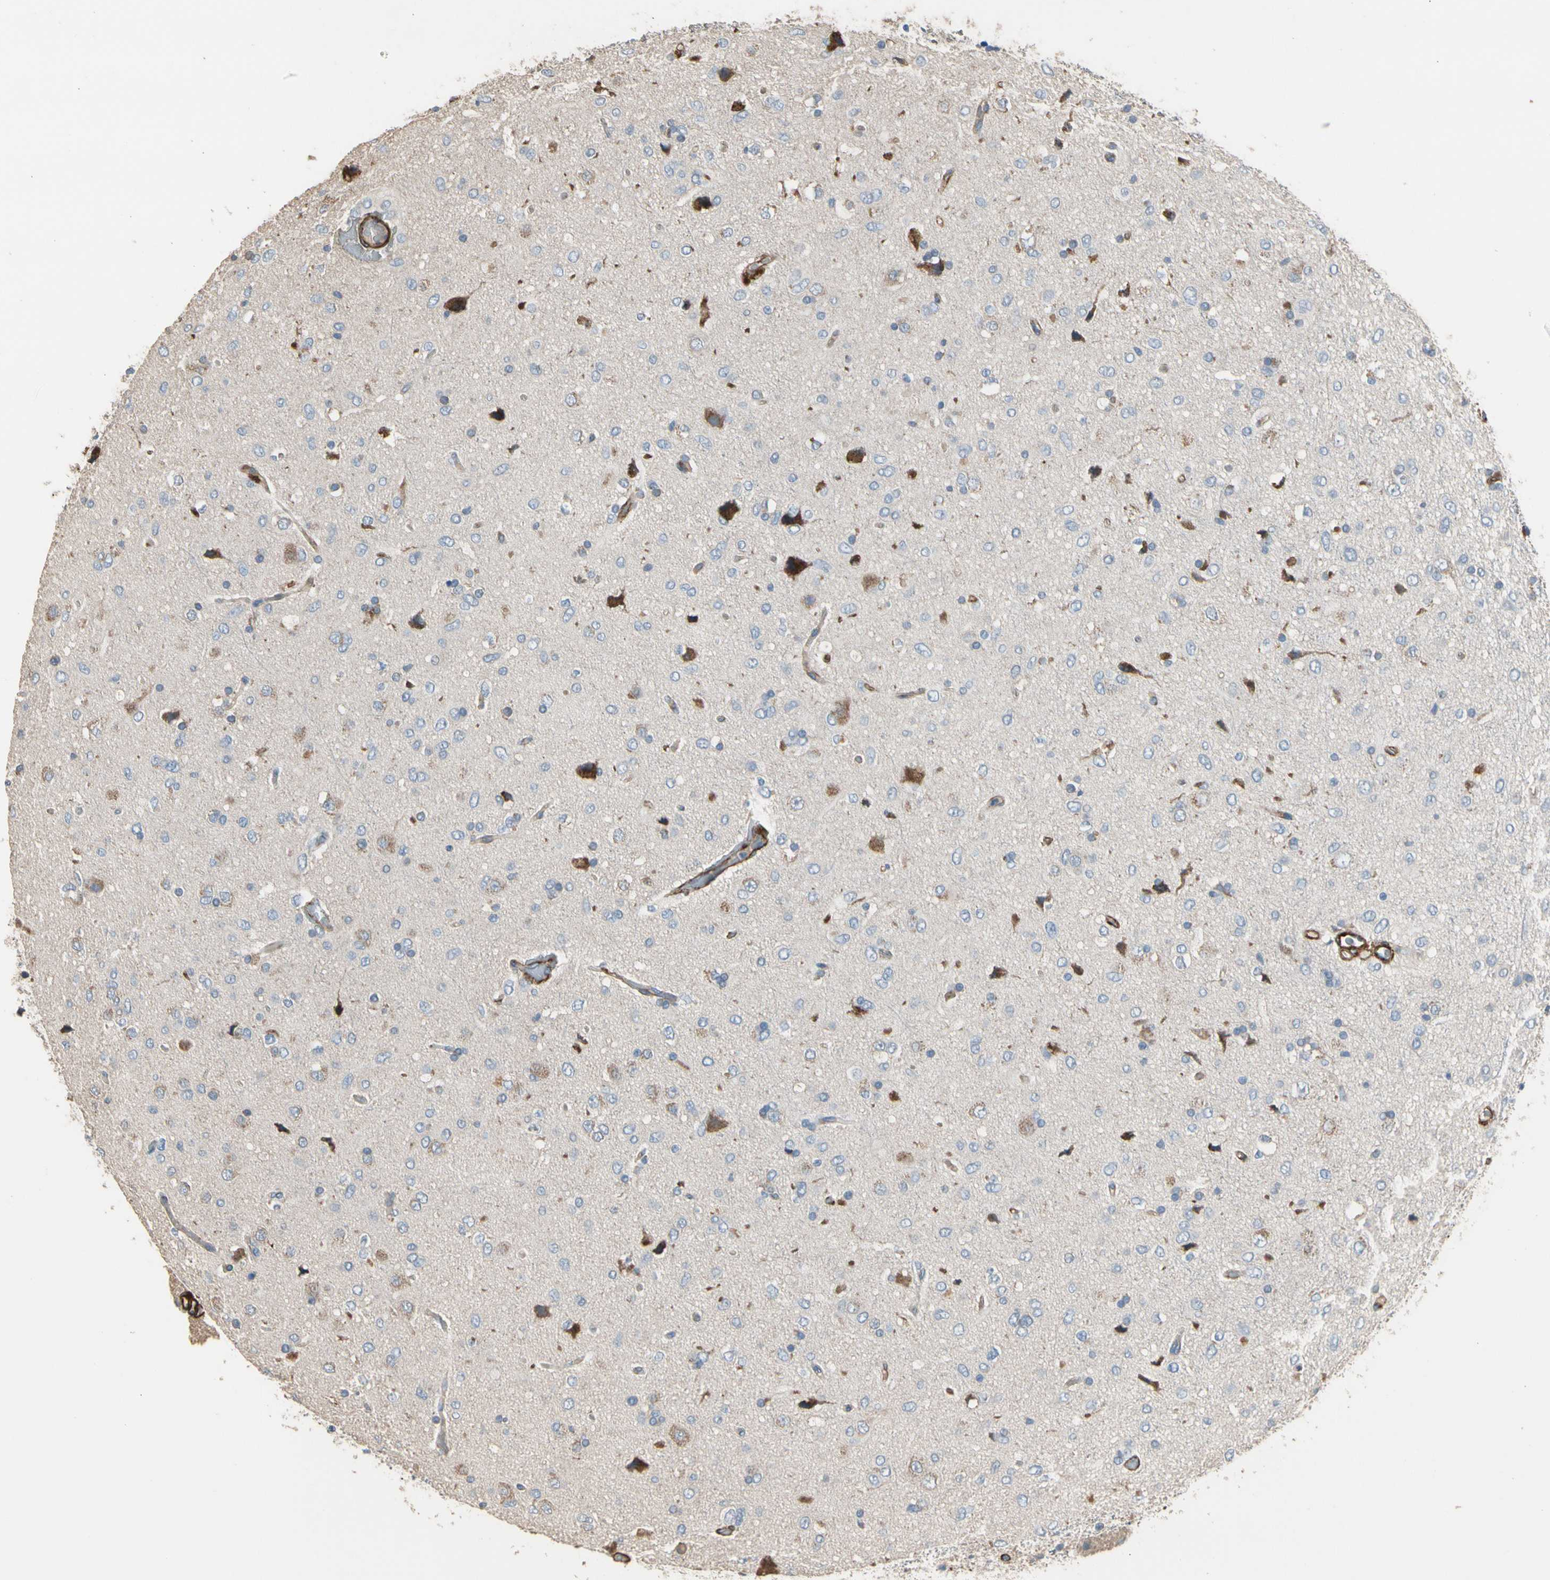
{"staining": {"intensity": "moderate", "quantity": "<25%", "location": "cytoplasmic/membranous"}, "tissue": "glioma", "cell_type": "Tumor cells", "image_type": "cancer", "snomed": [{"axis": "morphology", "description": "Glioma, malignant, Low grade"}, {"axis": "topography", "description": "Brain"}], "caption": "Moderate cytoplasmic/membranous staining is identified in about <25% of tumor cells in low-grade glioma (malignant).", "gene": "SUSD2", "patient": {"sex": "male", "age": 77}}